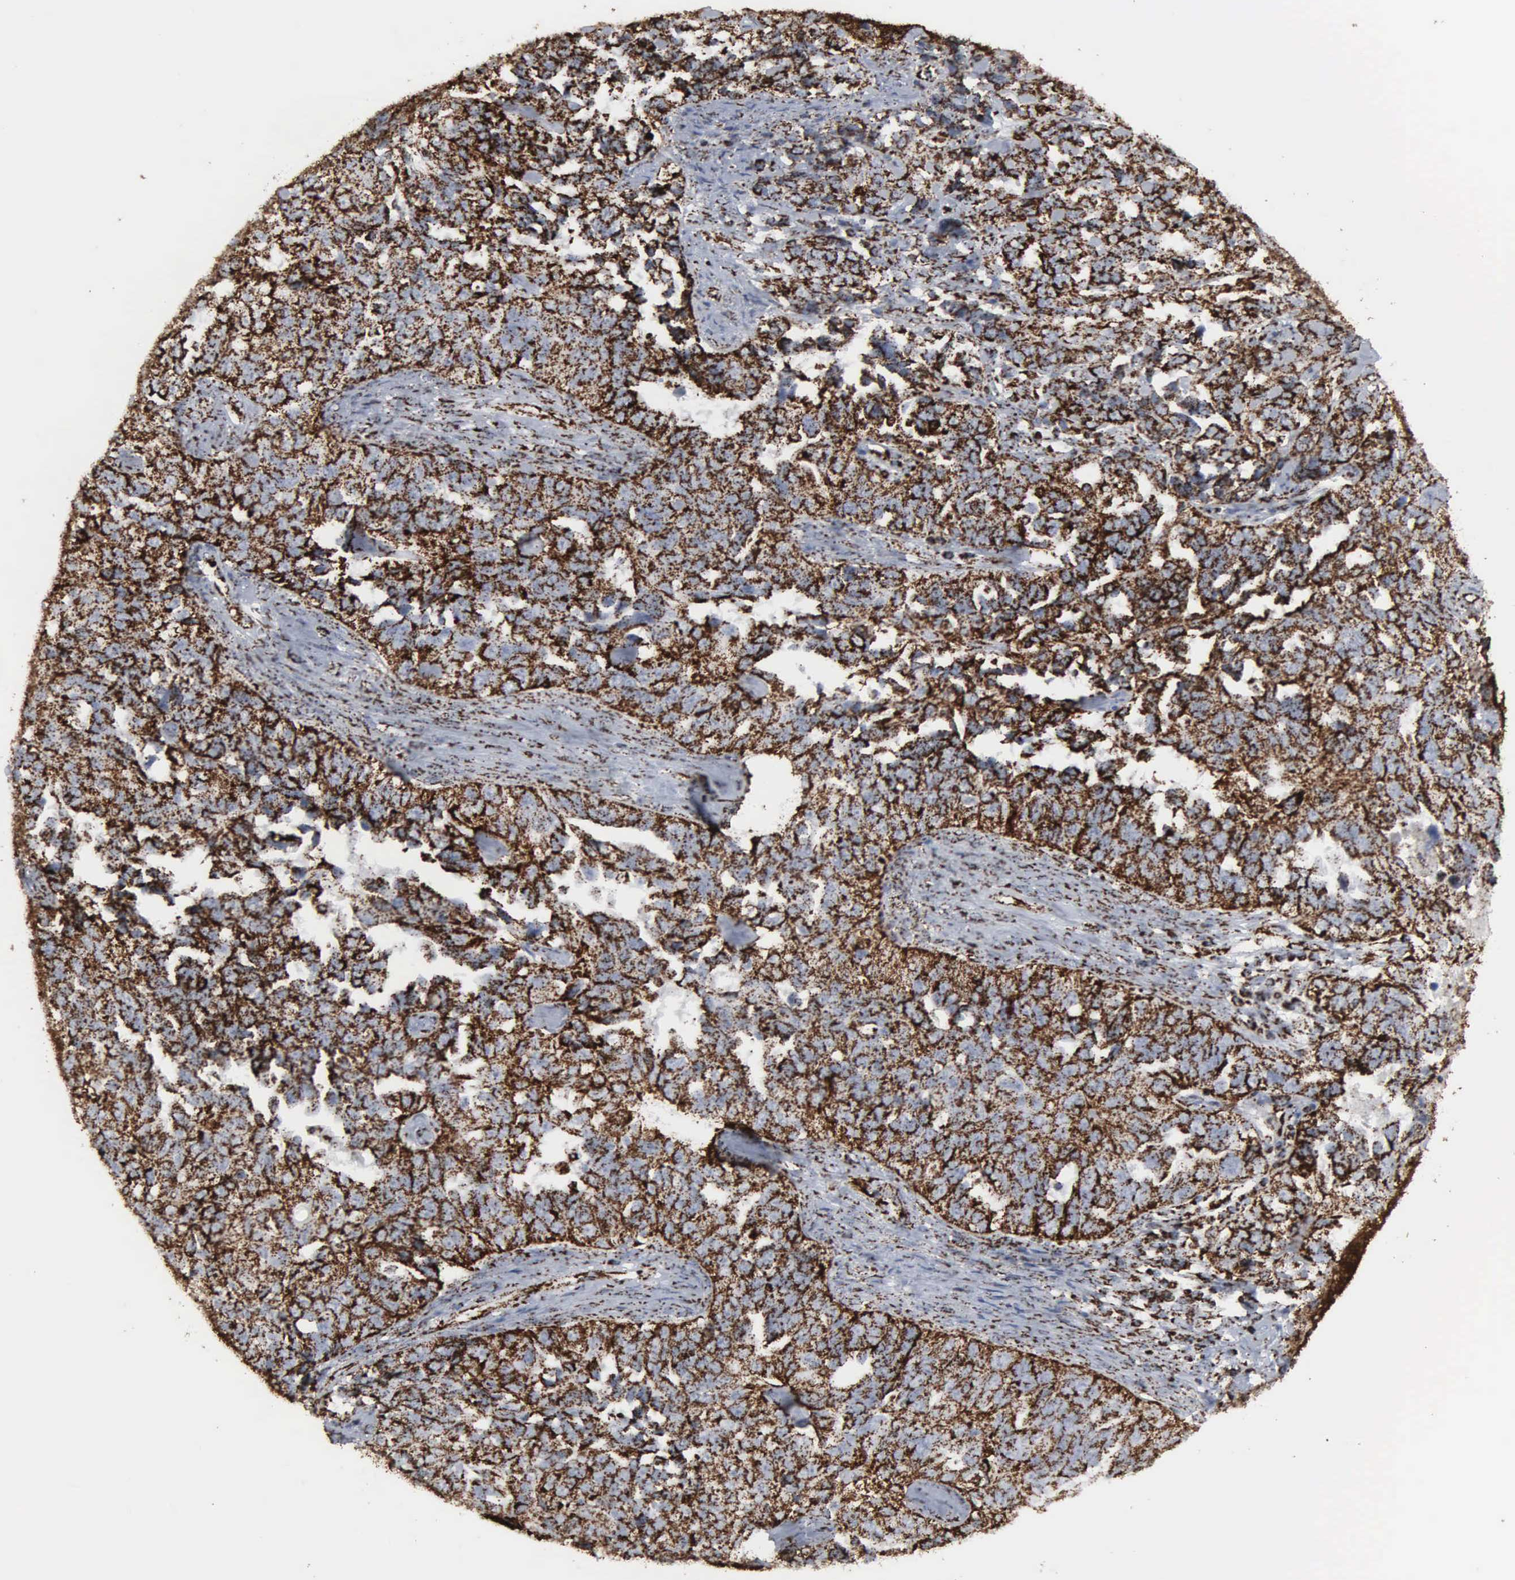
{"staining": {"intensity": "strong", "quantity": ">75%", "location": "cytoplasmic/membranous"}, "tissue": "ovarian cancer", "cell_type": "Tumor cells", "image_type": "cancer", "snomed": [{"axis": "morphology", "description": "Cystadenocarcinoma, serous, NOS"}, {"axis": "topography", "description": "Ovary"}], "caption": "Serous cystadenocarcinoma (ovarian) was stained to show a protein in brown. There is high levels of strong cytoplasmic/membranous expression in about >75% of tumor cells.", "gene": "HSPA9", "patient": {"sex": "female", "age": 82}}